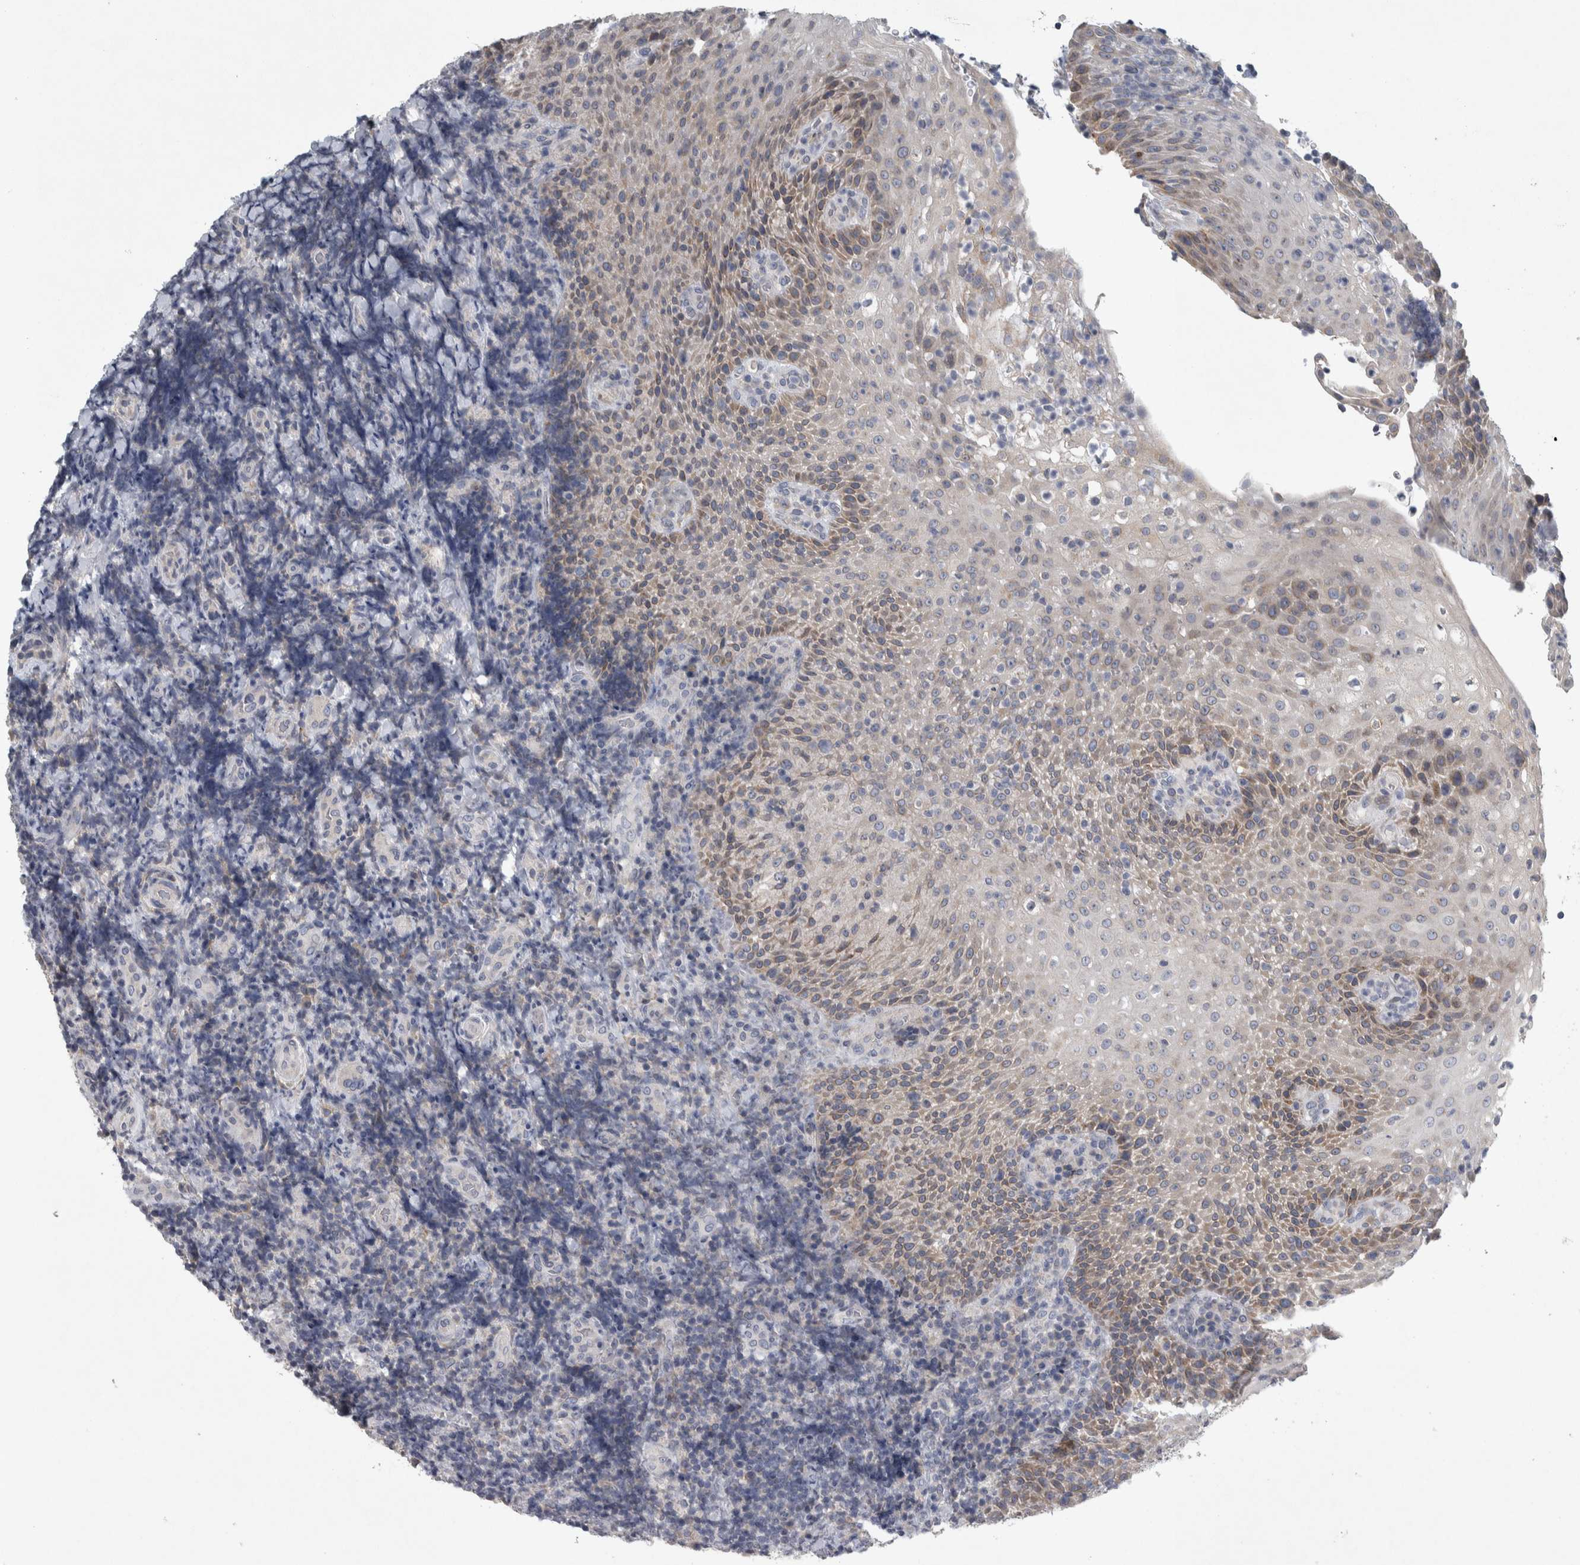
{"staining": {"intensity": "negative", "quantity": "none", "location": "none"}, "tissue": "lymphoma", "cell_type": "Tumor cells", "image_type": "cancer", "snomed": [{"axis": "morphology", "description": "Malignant lymphoma, non-Hodgkin's type, High grade"}, {"axis": "topography", "description": "Tonsil"}], "caption": "Immunohistochemistry histopathology image of neoplastic tissue: lymphoma stained with DAB (3,3'-diaminobenzidine) exhibits no significant protein positivity in tumor cells.", "gene": "SIGMAR1", "patient": {"sex": "female", "age": 36}}